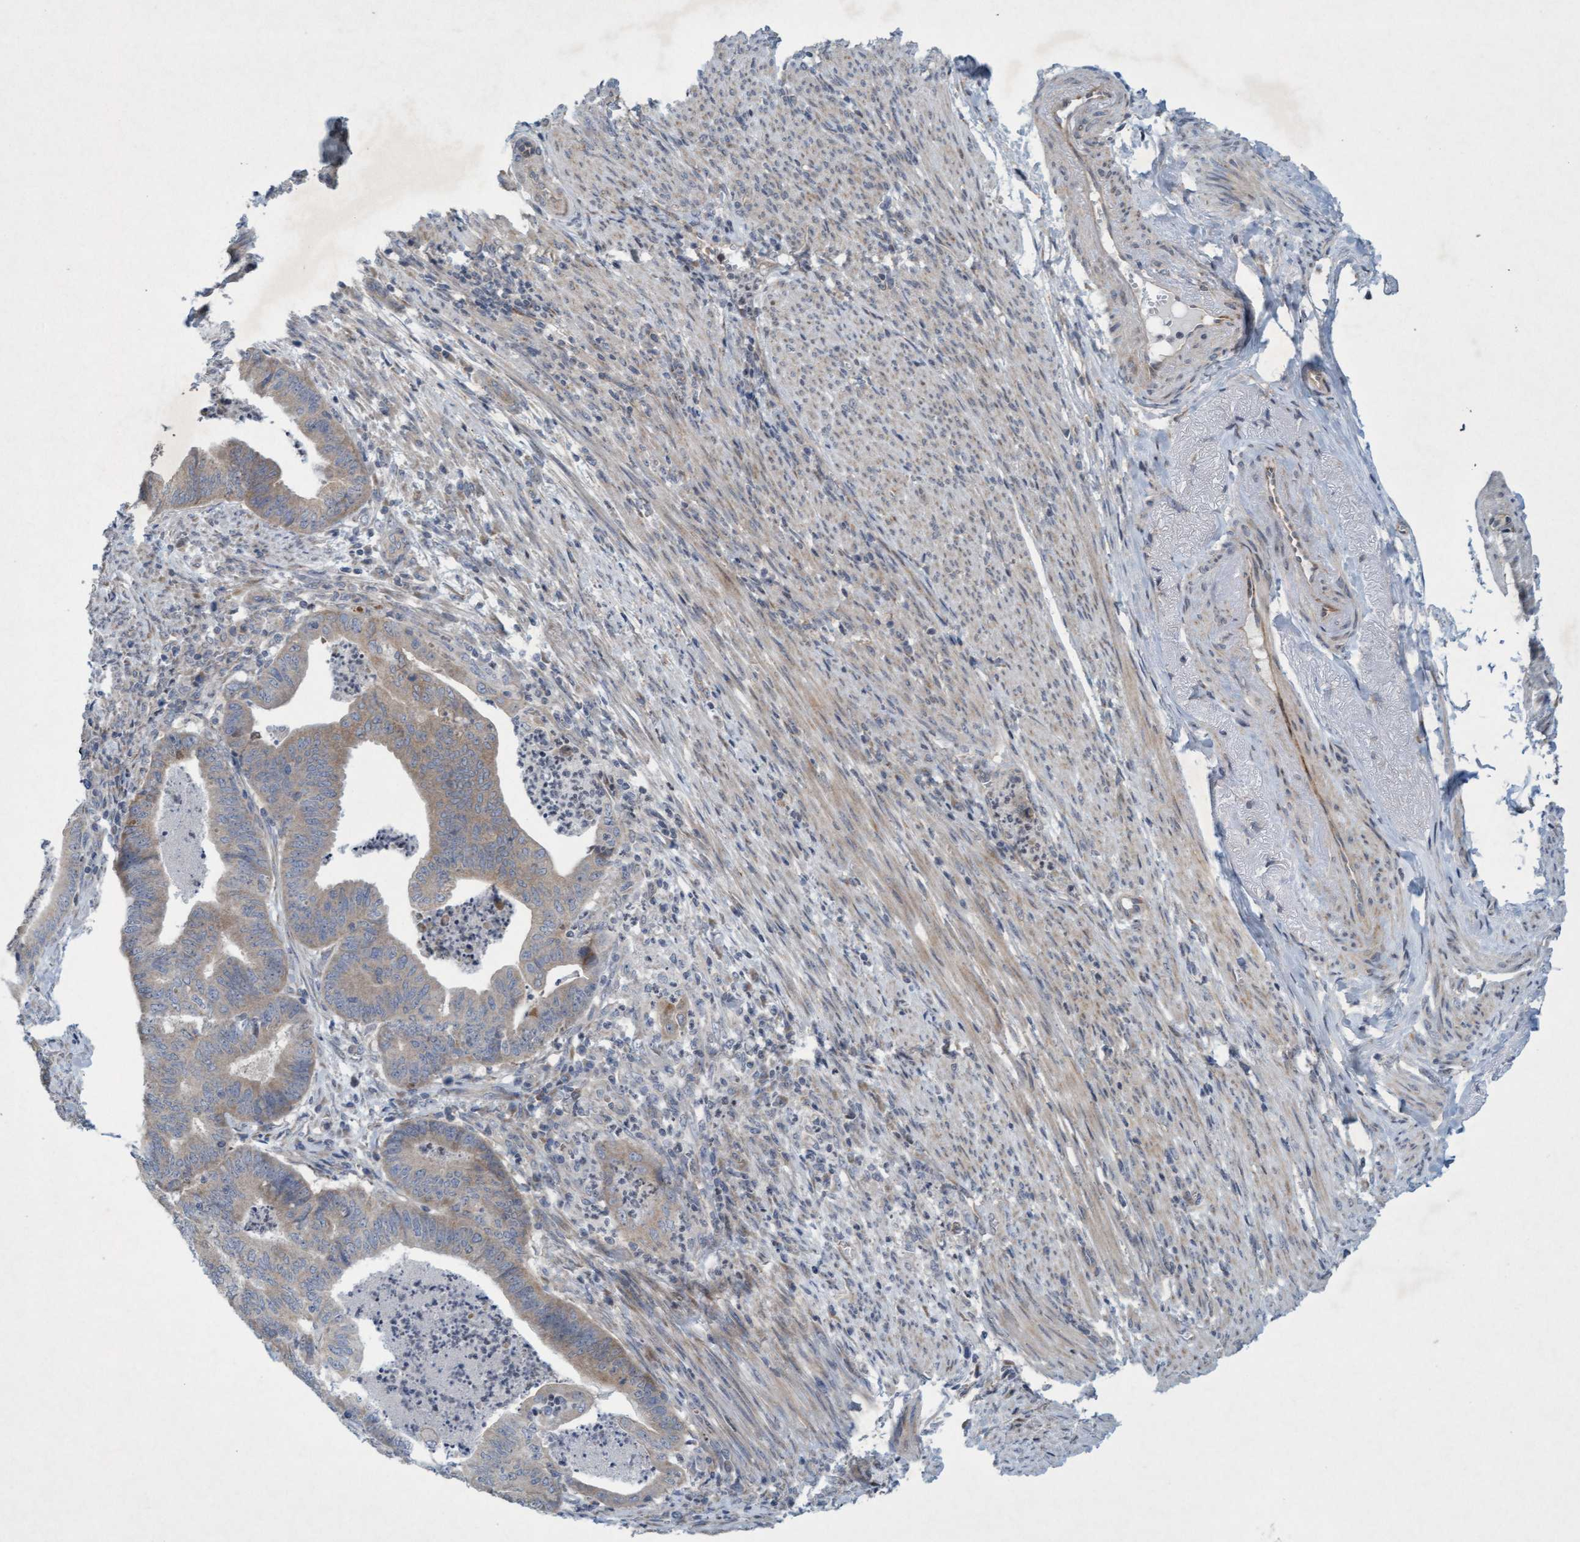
{"staining": {"intensity": "weak", "quantity": ">75%", "location": "cytoplasmic/membranous"}, "tissue": "endometrial cancer", "cell_type": "Tumor cells", "image_type": "cancer", "snomed": [{"axis": "morphology", "description": "Polyp, NOS"}, {"axis": "morphology", "description": "Adenocarcinoma, NOS"}, {"axis": "morphology", "description": "Adenoma, NOS"}, {"axis": "topography", "description": "Endometrium"}], "caption": "There is low levels of weak cytoplasmic/membranous staining in tumor cells of endometrial cancer, as demonstrated by immunohistochemical staining (brown color).", "gene": "DDHD2", "patient": {"sex": "female", "age": 79}}